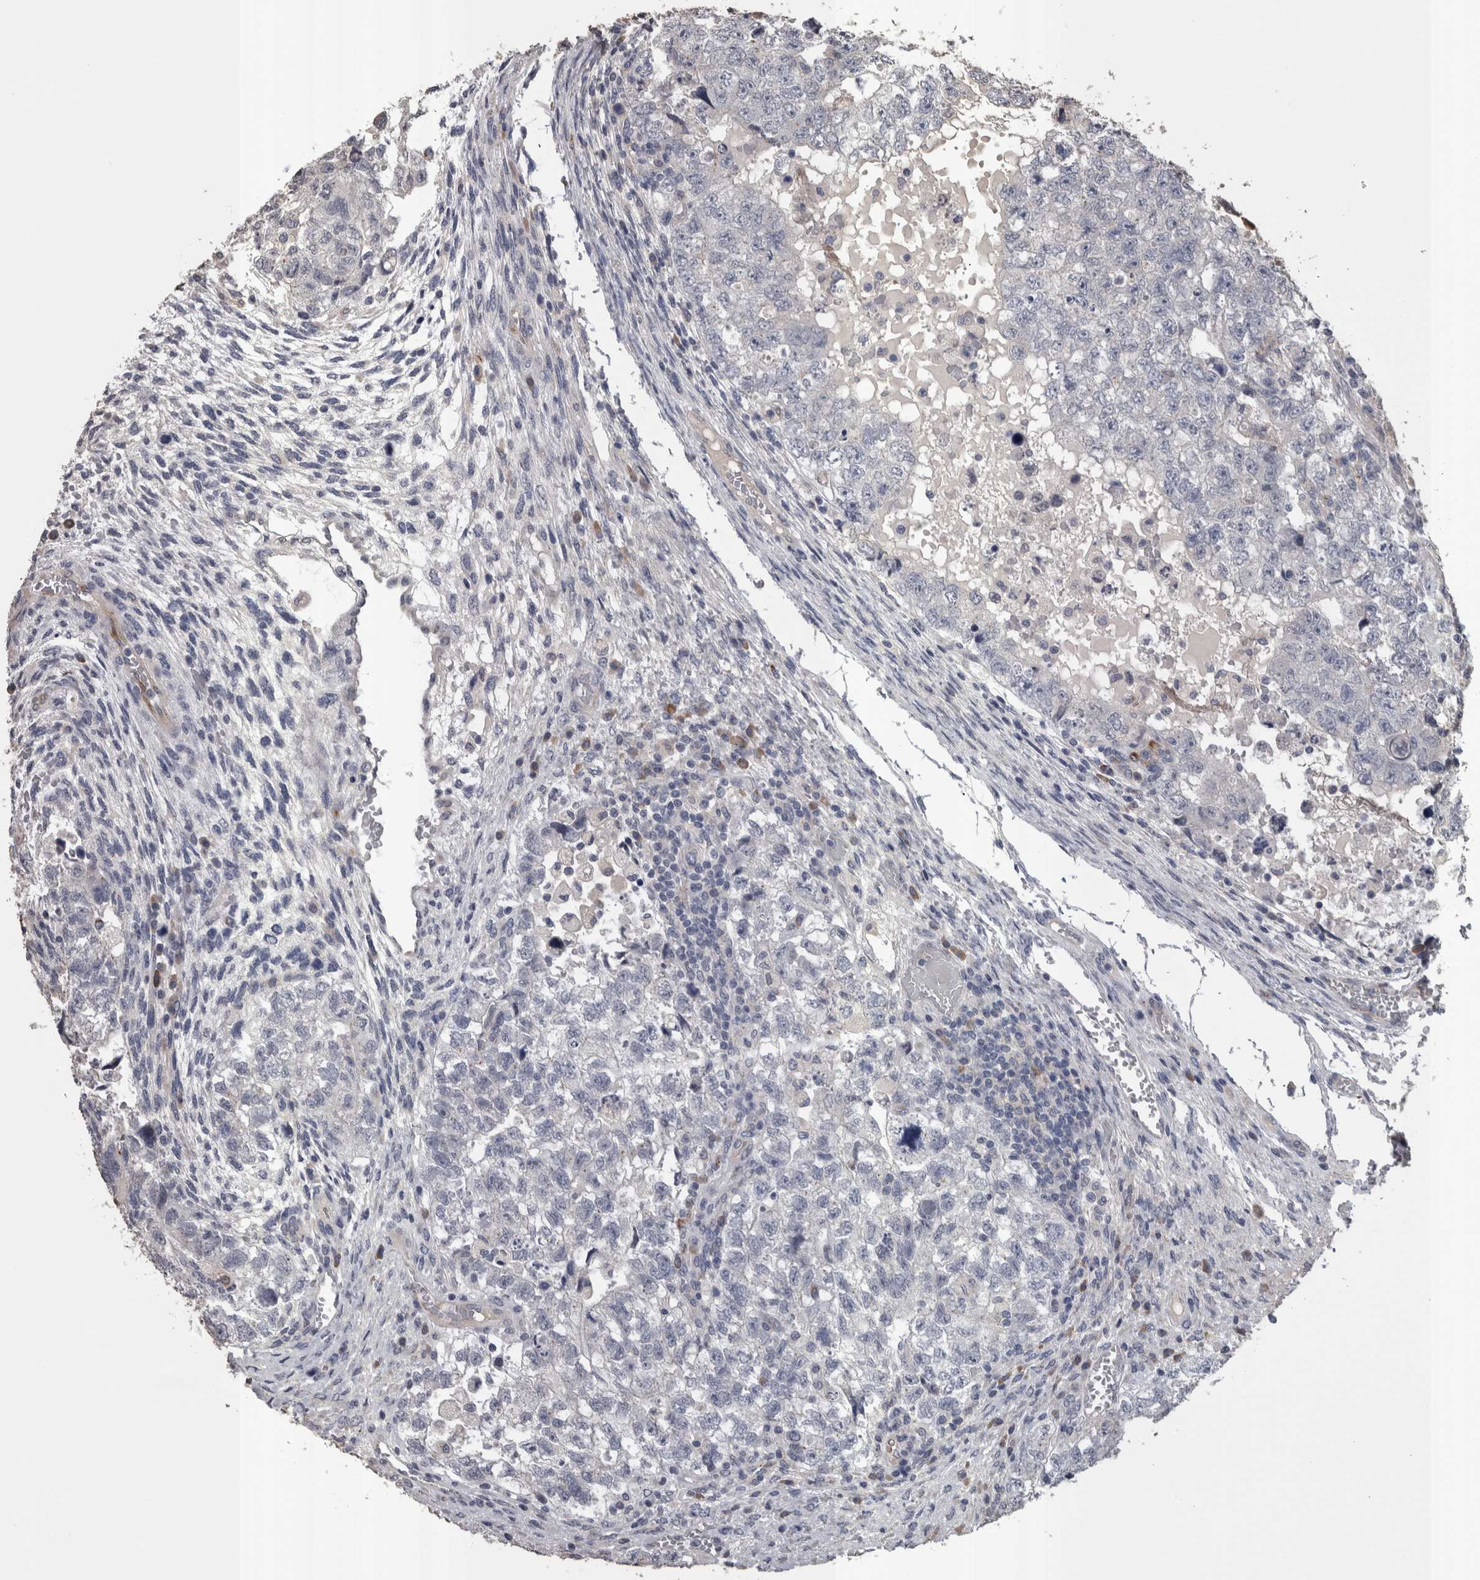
{"staining": {"intensity": "negative", "quantity": "none", "location": "none"}, "tissue": "testis cancer", "cell_type": "Tumor cells", "image_type": "cancer", "snomed": [{"axis": "morphology", "description": "Carcinoma, Embryonal, NOS"}, {"axis": "topography", "description": "Testis"}], "caption": "High magnification brightfield microscopy of embryonal carcinoma (testis) stained with DAB (3,3'-diaminobenzidine) (brown) and counterstained with hematoxylin (blue): tumor cells show no significant expression.", "gene": "STC1", "patient": {"sex": "male", "age": 36}}